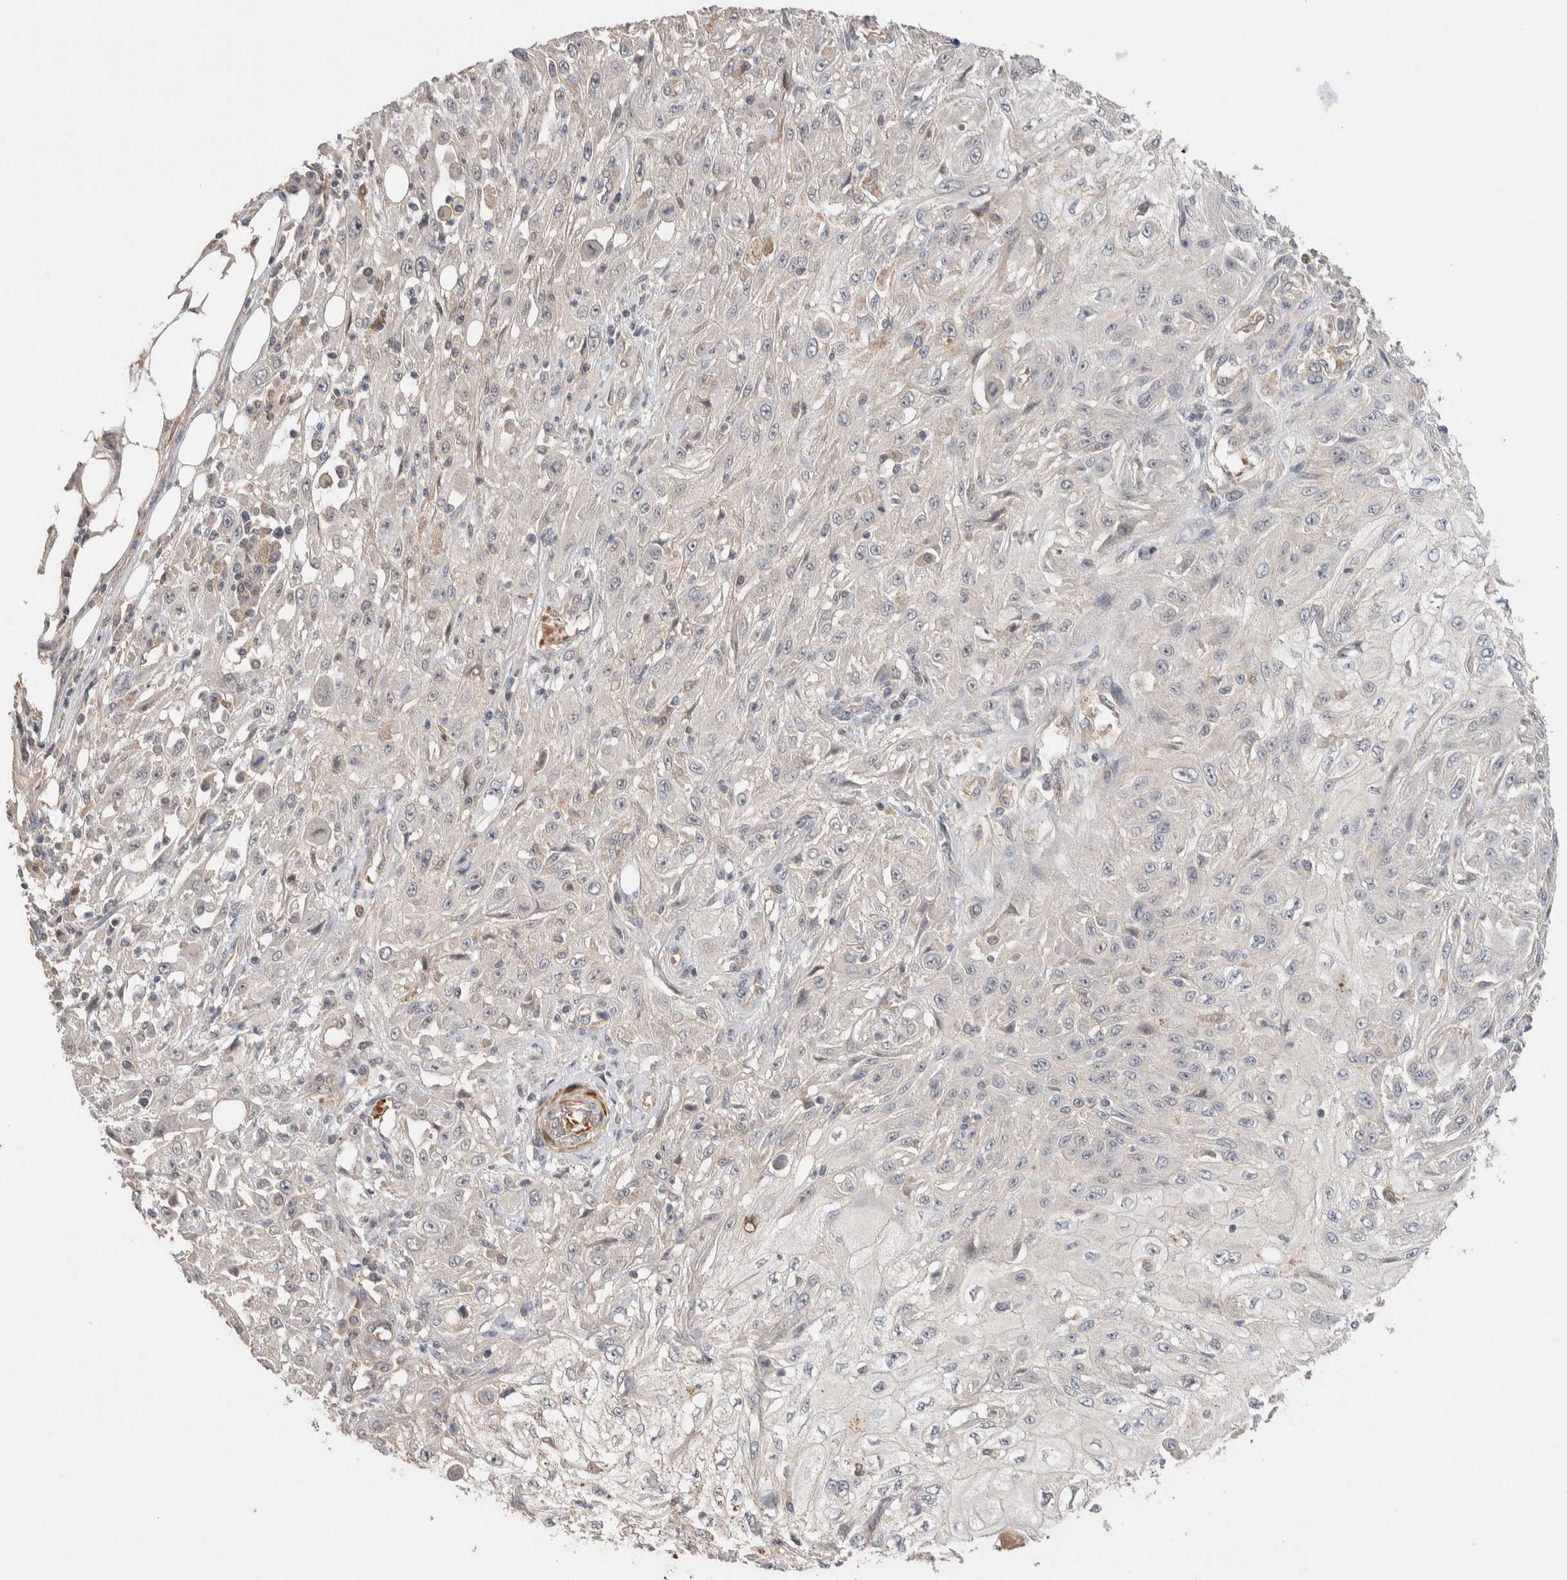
{"staining": {"intensity": "negative", "quantity": "none", "location": "none"}, "tissue": "skin cancer", "cell_type": "Tumor cells", "image_type": "cancer", "snomed": [{"axis": "morphology", "description": "Squamous cell carcinoma, NOS"}, {"axis": "morphology", "description": "Squamous cell carcinoma, metastatic, NOS"}, {"axis": "topography", "description": "Skin"}, {"axis": "topography", "description": "Lymph node"}], "caption": "Tumor cells show no significant protein staining in skin cancer (squamous cell carcinoma).", "gene": "WDR91", "patient": {"sex": "male", "age": 75}}